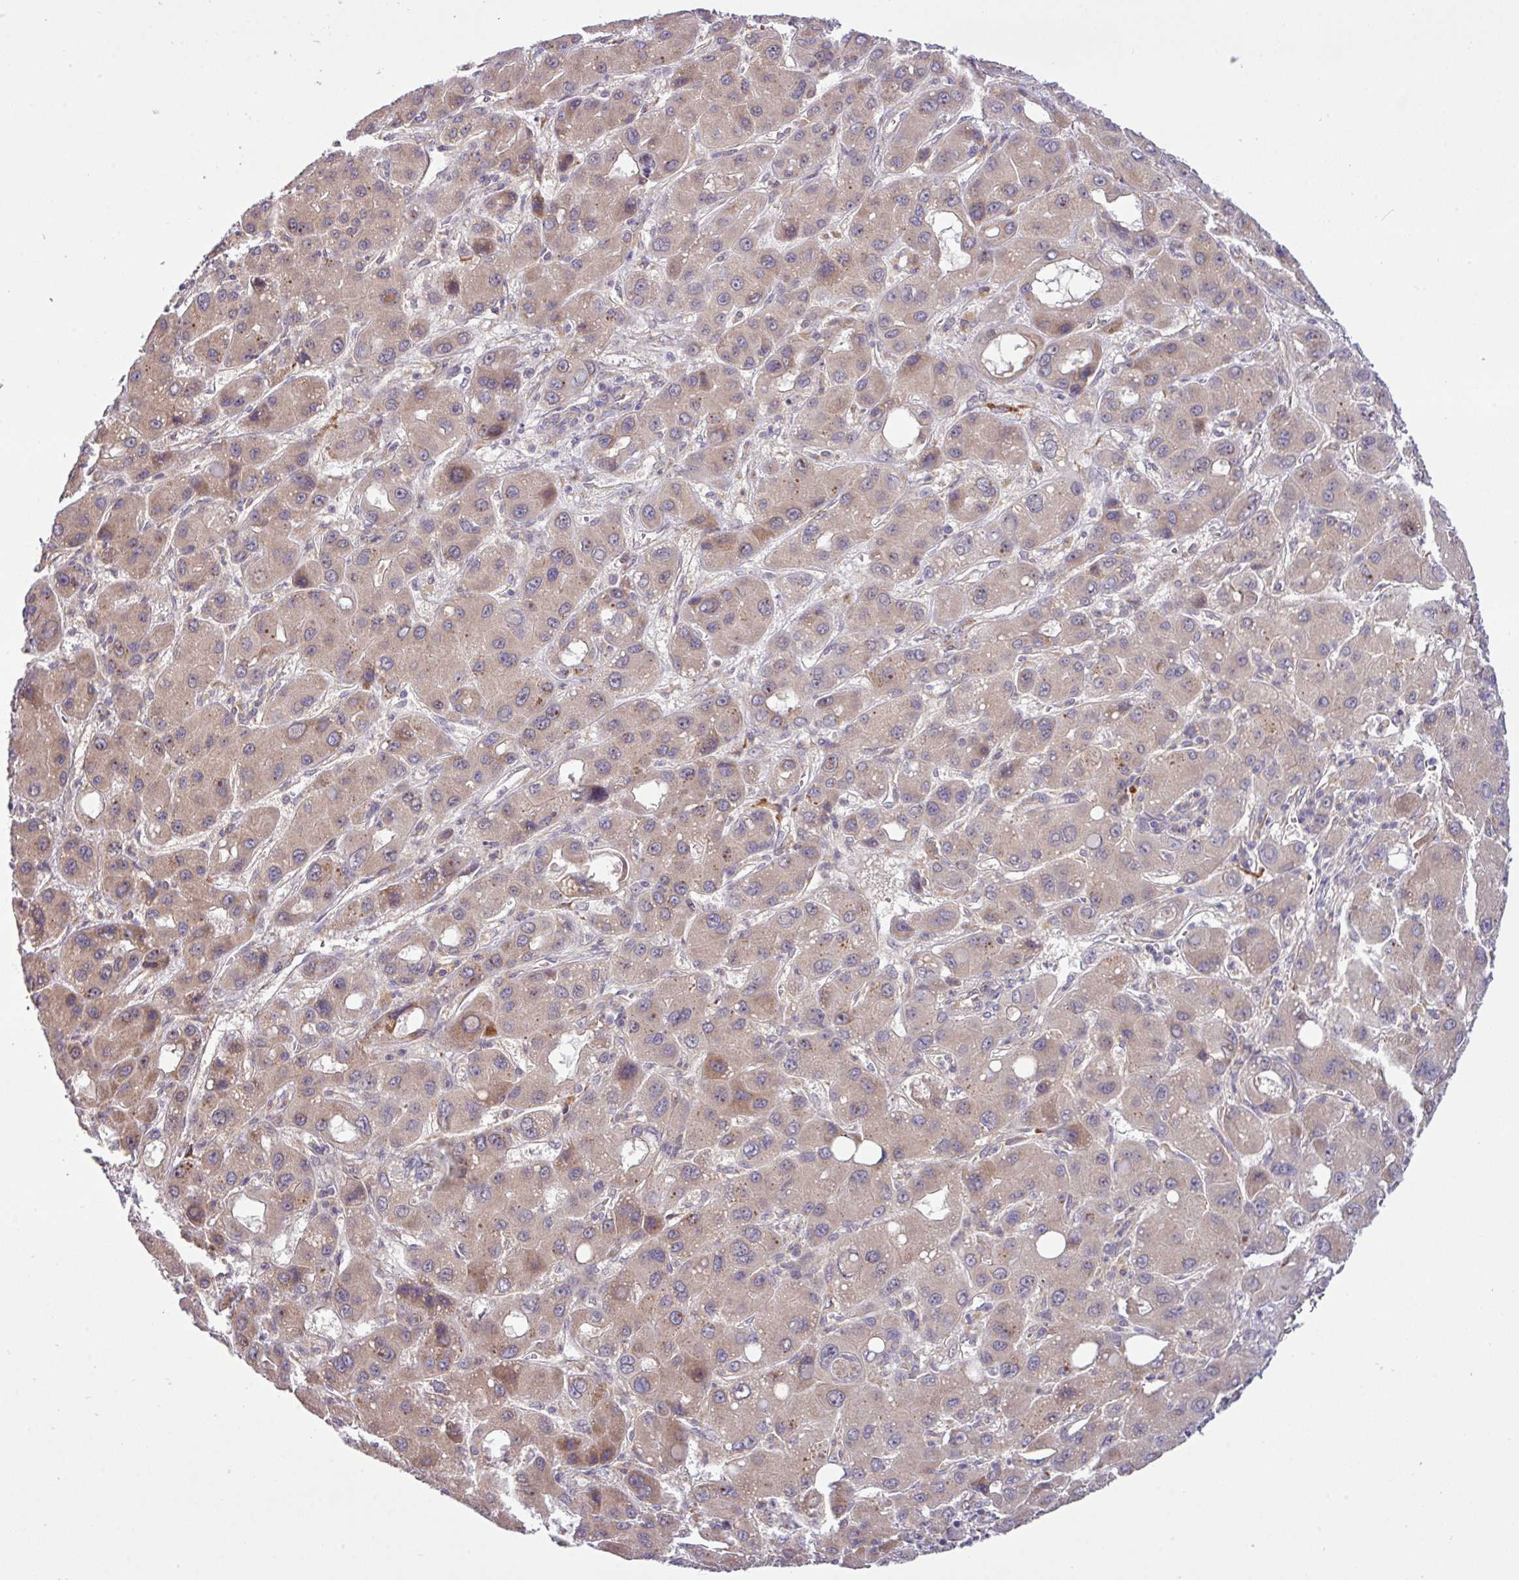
{"staining": {"intensity": "weak", "quantity": ">75%", "location": "cytoplasmic/membranous"}, "tissue": "liver cancer", "cell_type": "Tumor cells", "image_type": "cancer", "snomed": [{"axis": "morphology", "description": "Carcinoma, Hepatocellular, NOS"}, {"axis": "topography", "description": "Liver"}], "caption": "IHC histopathology image of liver cancer stained for a protein (brown), which demonstrates low levels of weak cytoplasmic/membranous expression in about >75% of tumor cells.", "gene": "TM2D2", "patient": {"sex": "male", "age": 55}}